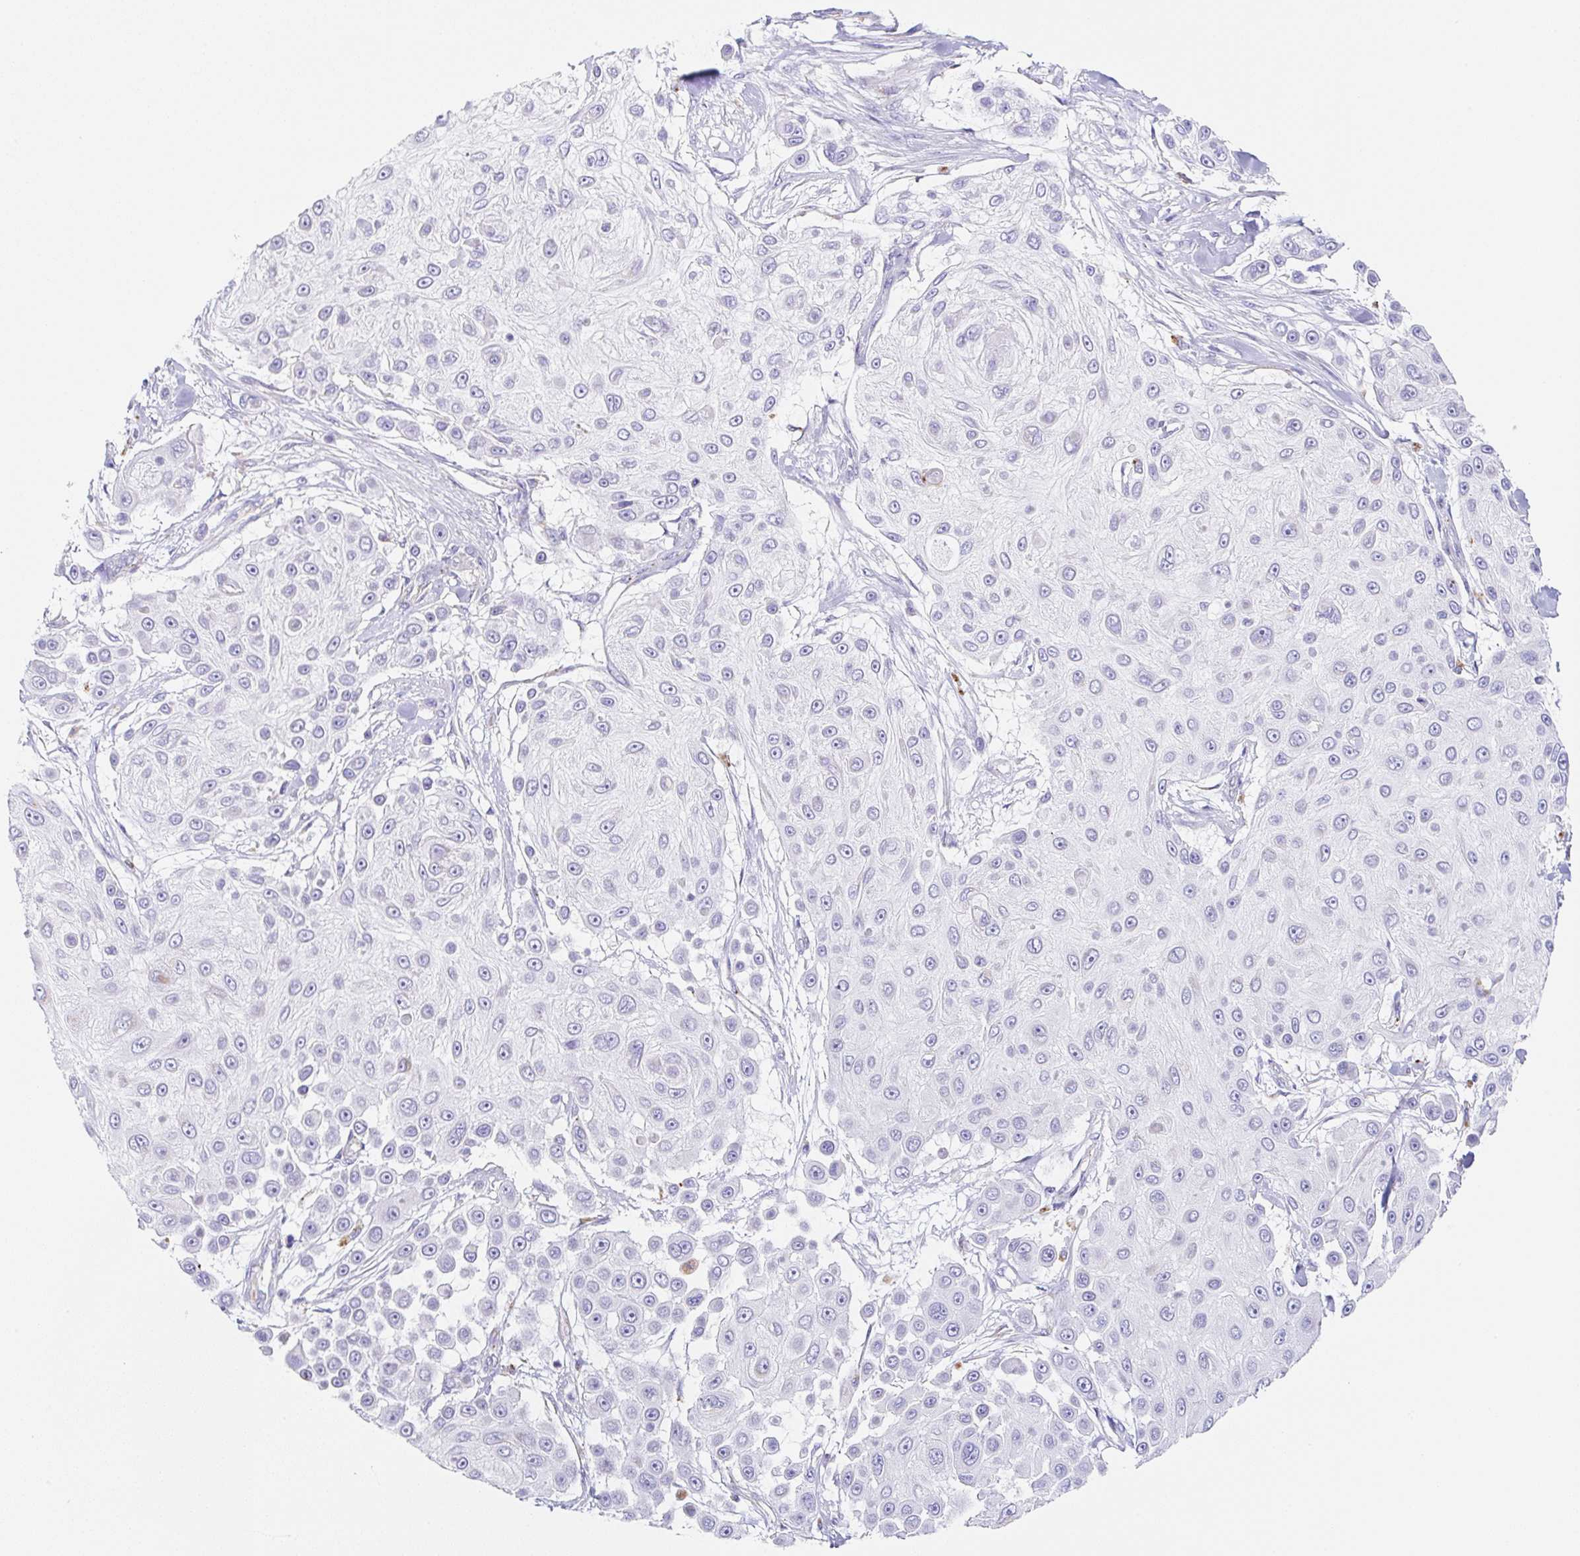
{"staining": {"intensity": "negative", "quantity": "none", "location": "none"}, "tissue": "skin cancer", "cell_type": "Tumor cells", "image_type": "cancer", "snomed": [{"axis": "morphology", "description": "Squamous cell carcinoma, NOS"}, {"axis": "topography", "description": "Skin"}], "caption": "The image displays no staining of tumor cells in skin squamous cell carcinoma.", "gene": "DKK4", "patient": {"sex": "male", "age": 67}}